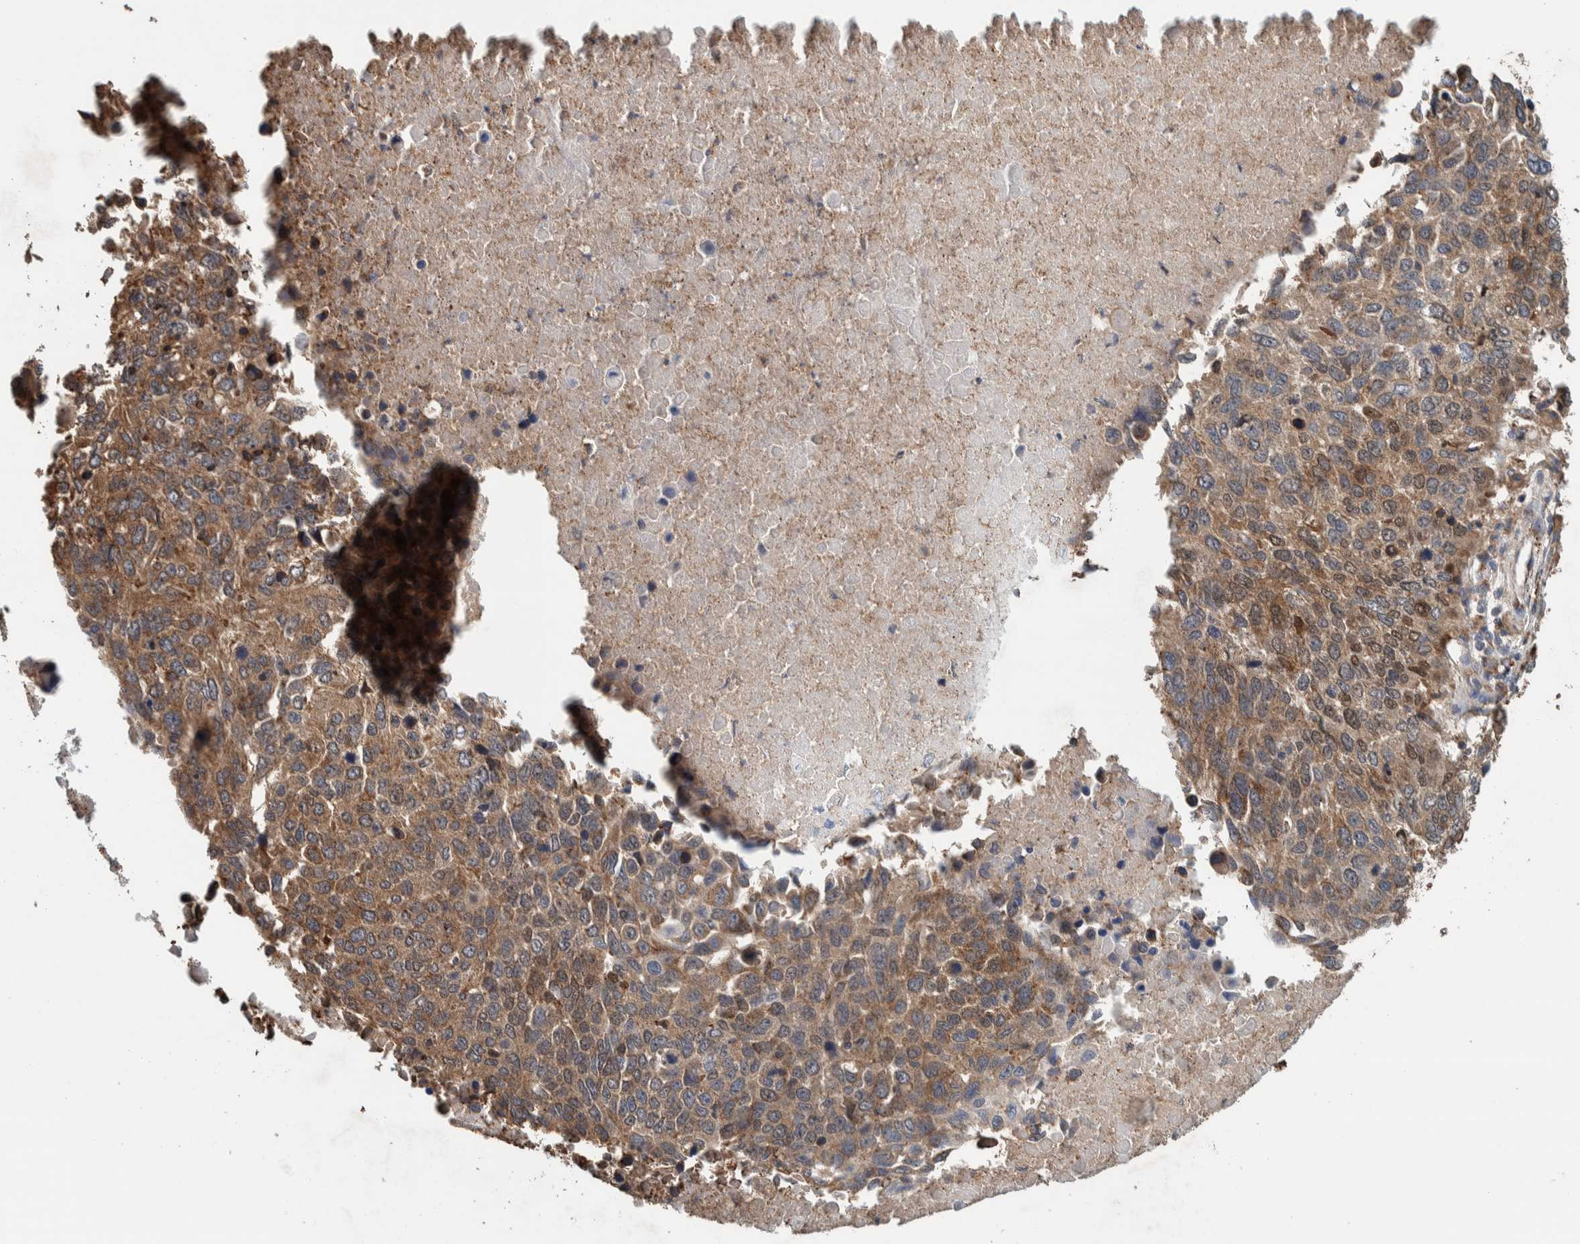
{"staining": {"intensity": "moderate", "quantity": ">75%", "location": "cytoplasmic/membranous"}, "tissue": "lung cancer", "cell_type": "Tumor cells", "image_type": "cancer", "snomed": [{"axis": "morphology", "description": "Squamous cell carcinoma, NOS"}, {"axis": "topography", "description": "Lung"}], "caption": "Tumor cells demonstrate medium levels of moderate cytoplasmic/membranous expression in approximately >75% of cells in human lung squamous cell carcinoma.", "gene": "PLA2G3", "patient": {"sex": "male", "age": 66}}